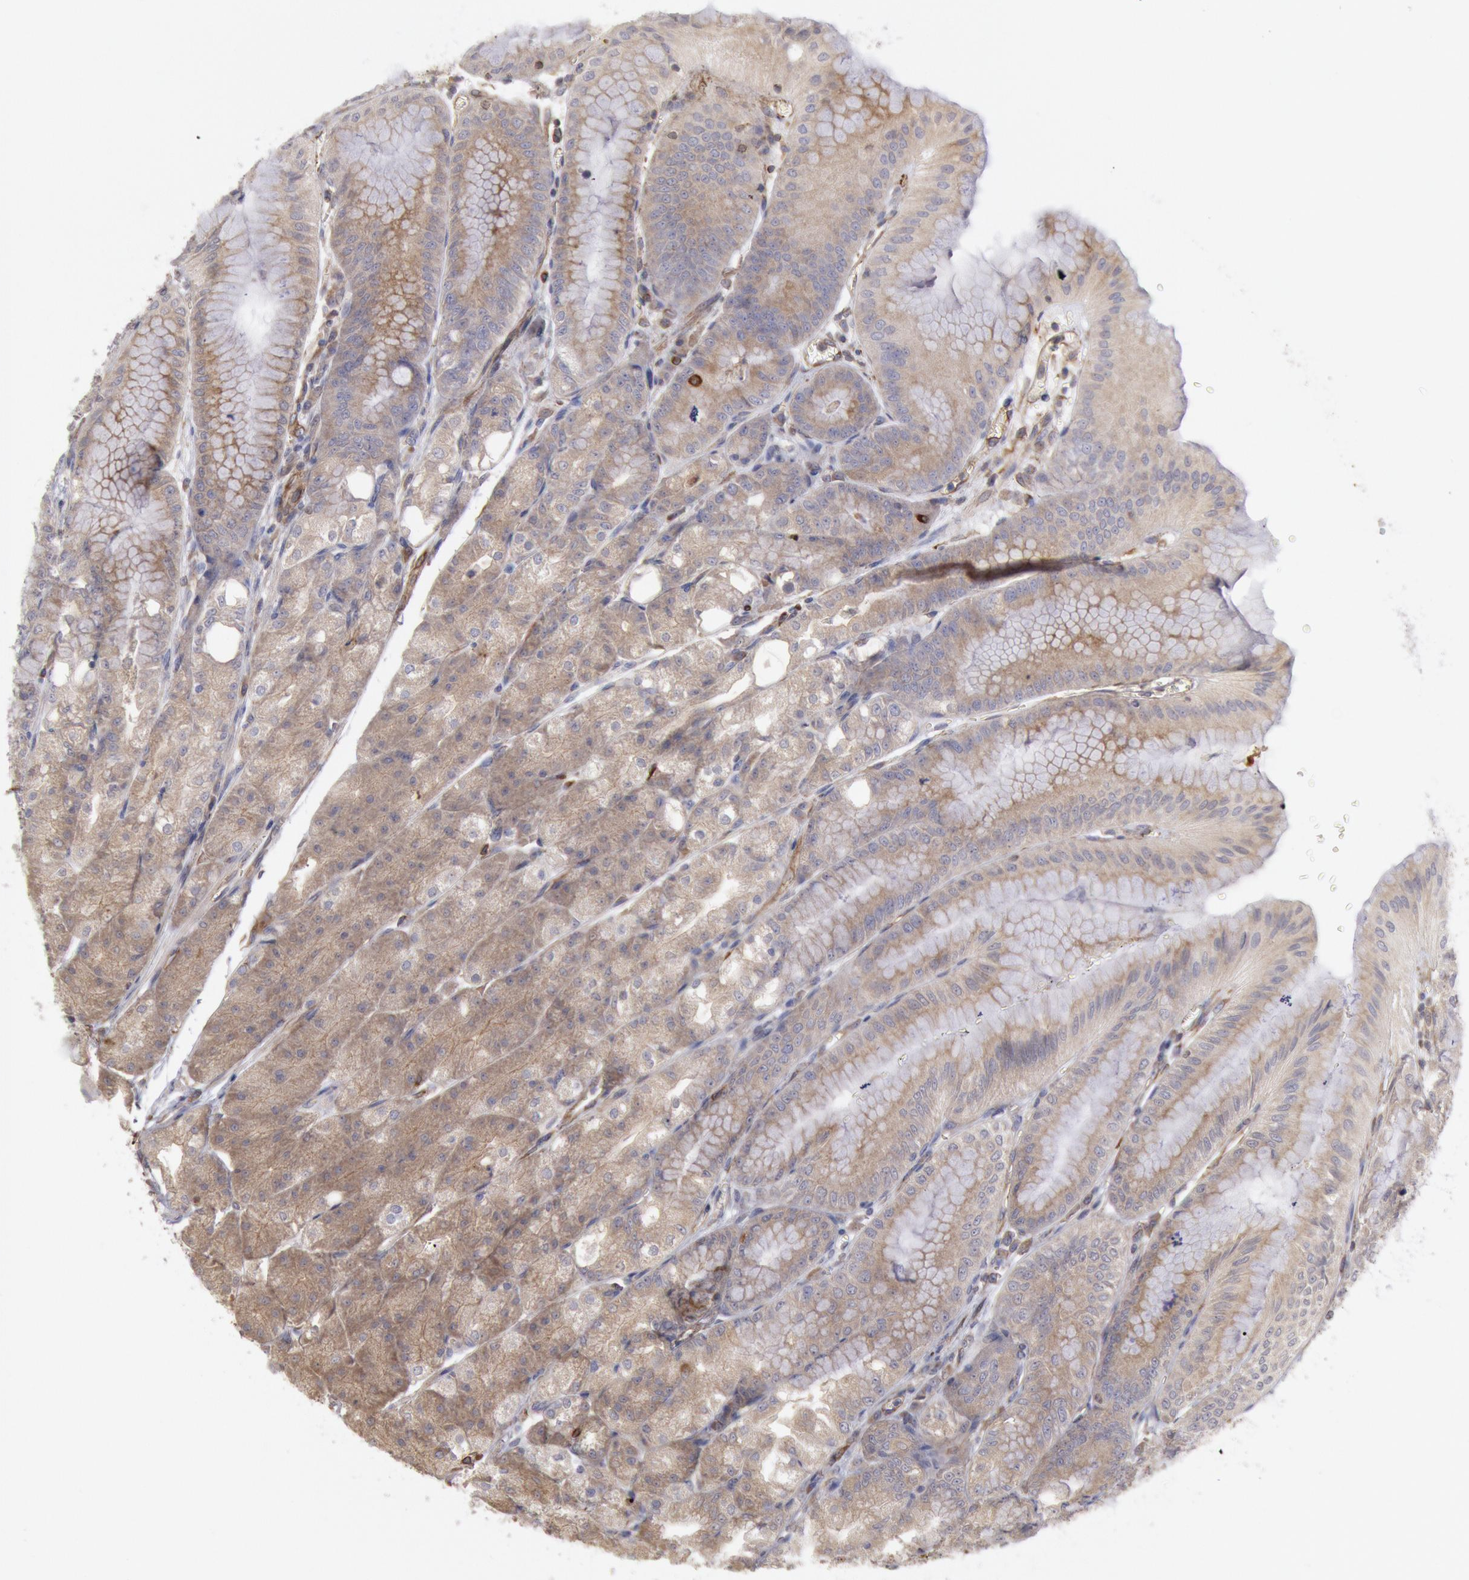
{"staining": {"intensity": "weak", "quantity": ">75%", "location": "cytoplasmic/membranous"}, "tissue": "stomach", "cell_type": "Glandular cells", "image_type": "normal", "snomed": [{"axis": "morphology", "description": "Normal tissue, NOS"}, {"axis": "topography", "description": "Stomach, lower"}], "caption": "This is an image of immunohistochemistry (IHC) staining of normal stomach, which shows weak staining in the cytoplasmic/membranous of glandular cells.", "gene": "RNF139", "patient": {"sex": "male", "age": 71}}